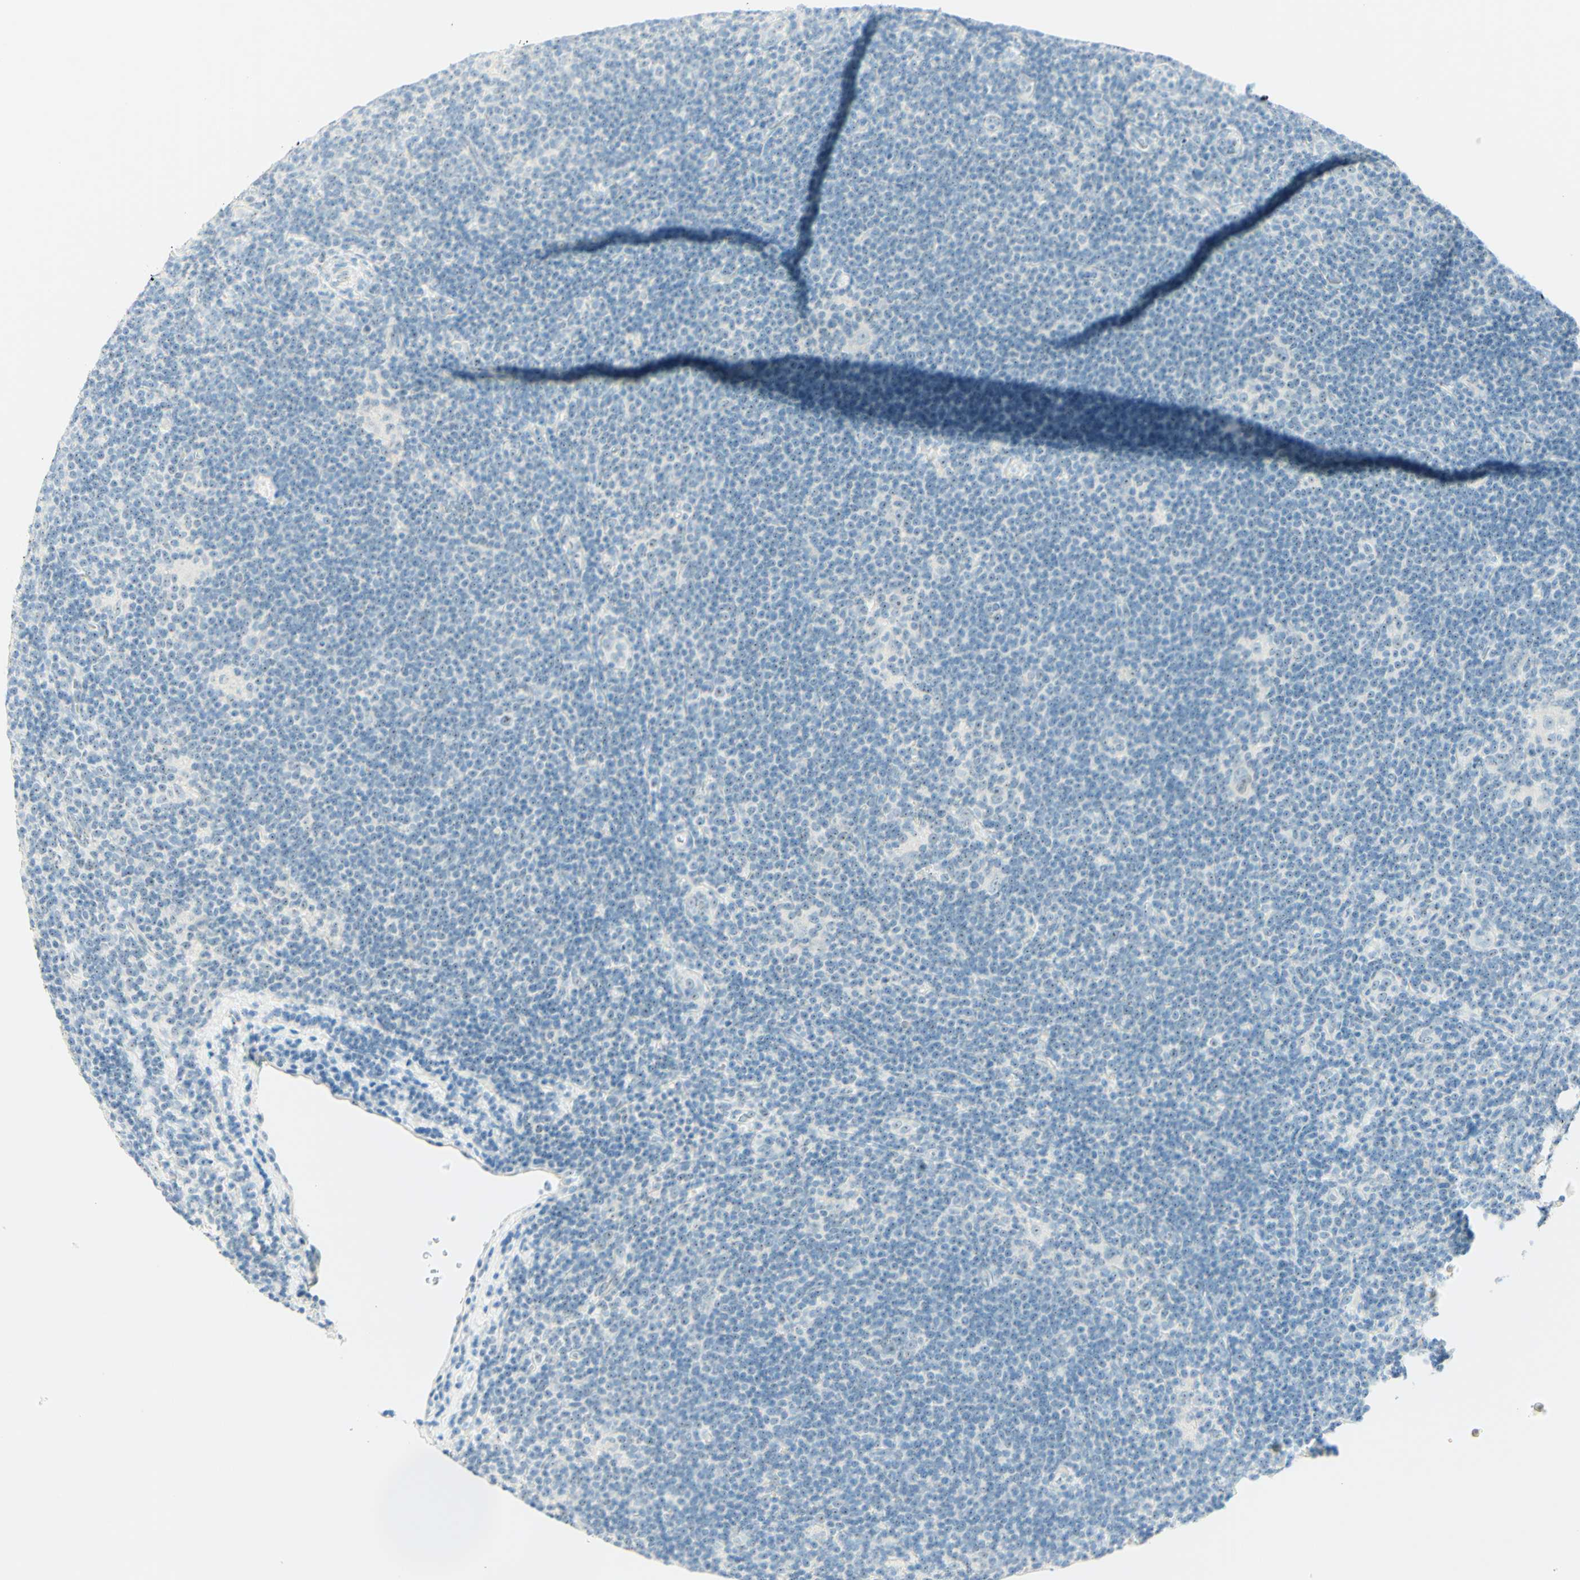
{"staining": {"intensity": "negative", "quantity": "none", "location": "none"}, "tissue": "lymphoma", "cell_type": "Tumor cells", "image_type": "cancer", "snomed": [{"axis": "morphology", "description": "Hodgkin's disease, NOS"}, {"axis": "topography", "description": "Lymph node"}], "caption": "Protein analysis of Hodgkin's disease demonstrates no significant positivity in tumor cells. Nuclei are stained in blue.", "gene": "FMR1NB", "patient": {"sex": "female", "age": 57}}